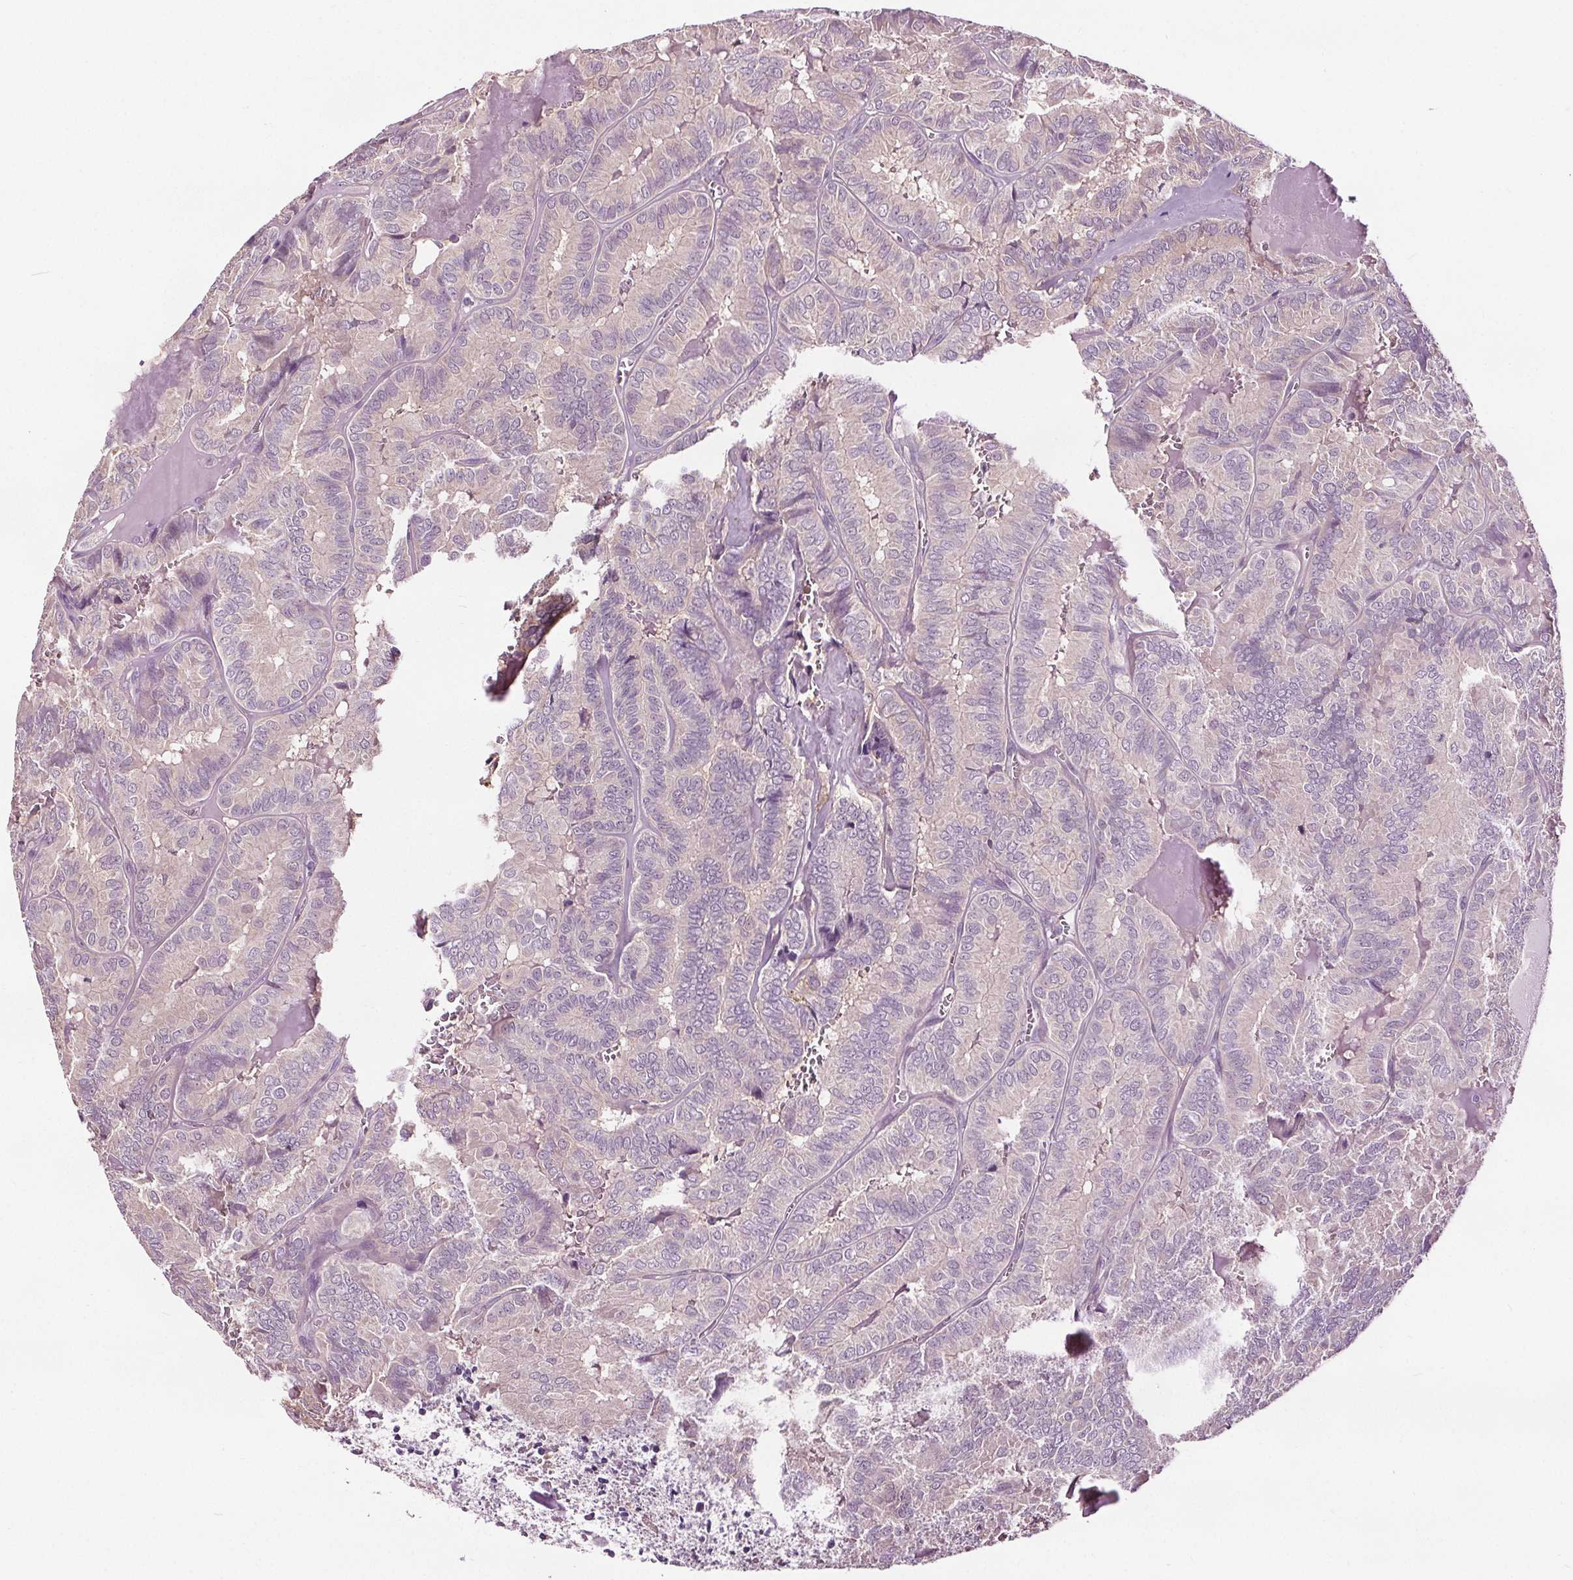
{"staining": {"intensity": "negative", "quantity": "none", "location": "none"}, "tissue": "thyroid cancer", "cell_type": "Tumor cells", "image_type": "cancer", "snomed": [{"axis": "morphology", "description": "Papillary adenocarcinoma, NOS"}, {"axis": "topography", "description": "Thyroid gland"}], "caption": "A high-resolution image shows immunohistochemistry (IHC) staining of thyroid papillary adenocarcinoma, which displays no significant positivity in tumor cells.", "gene": "RASA1", "patient": {"sex": "female", "age": 75}}